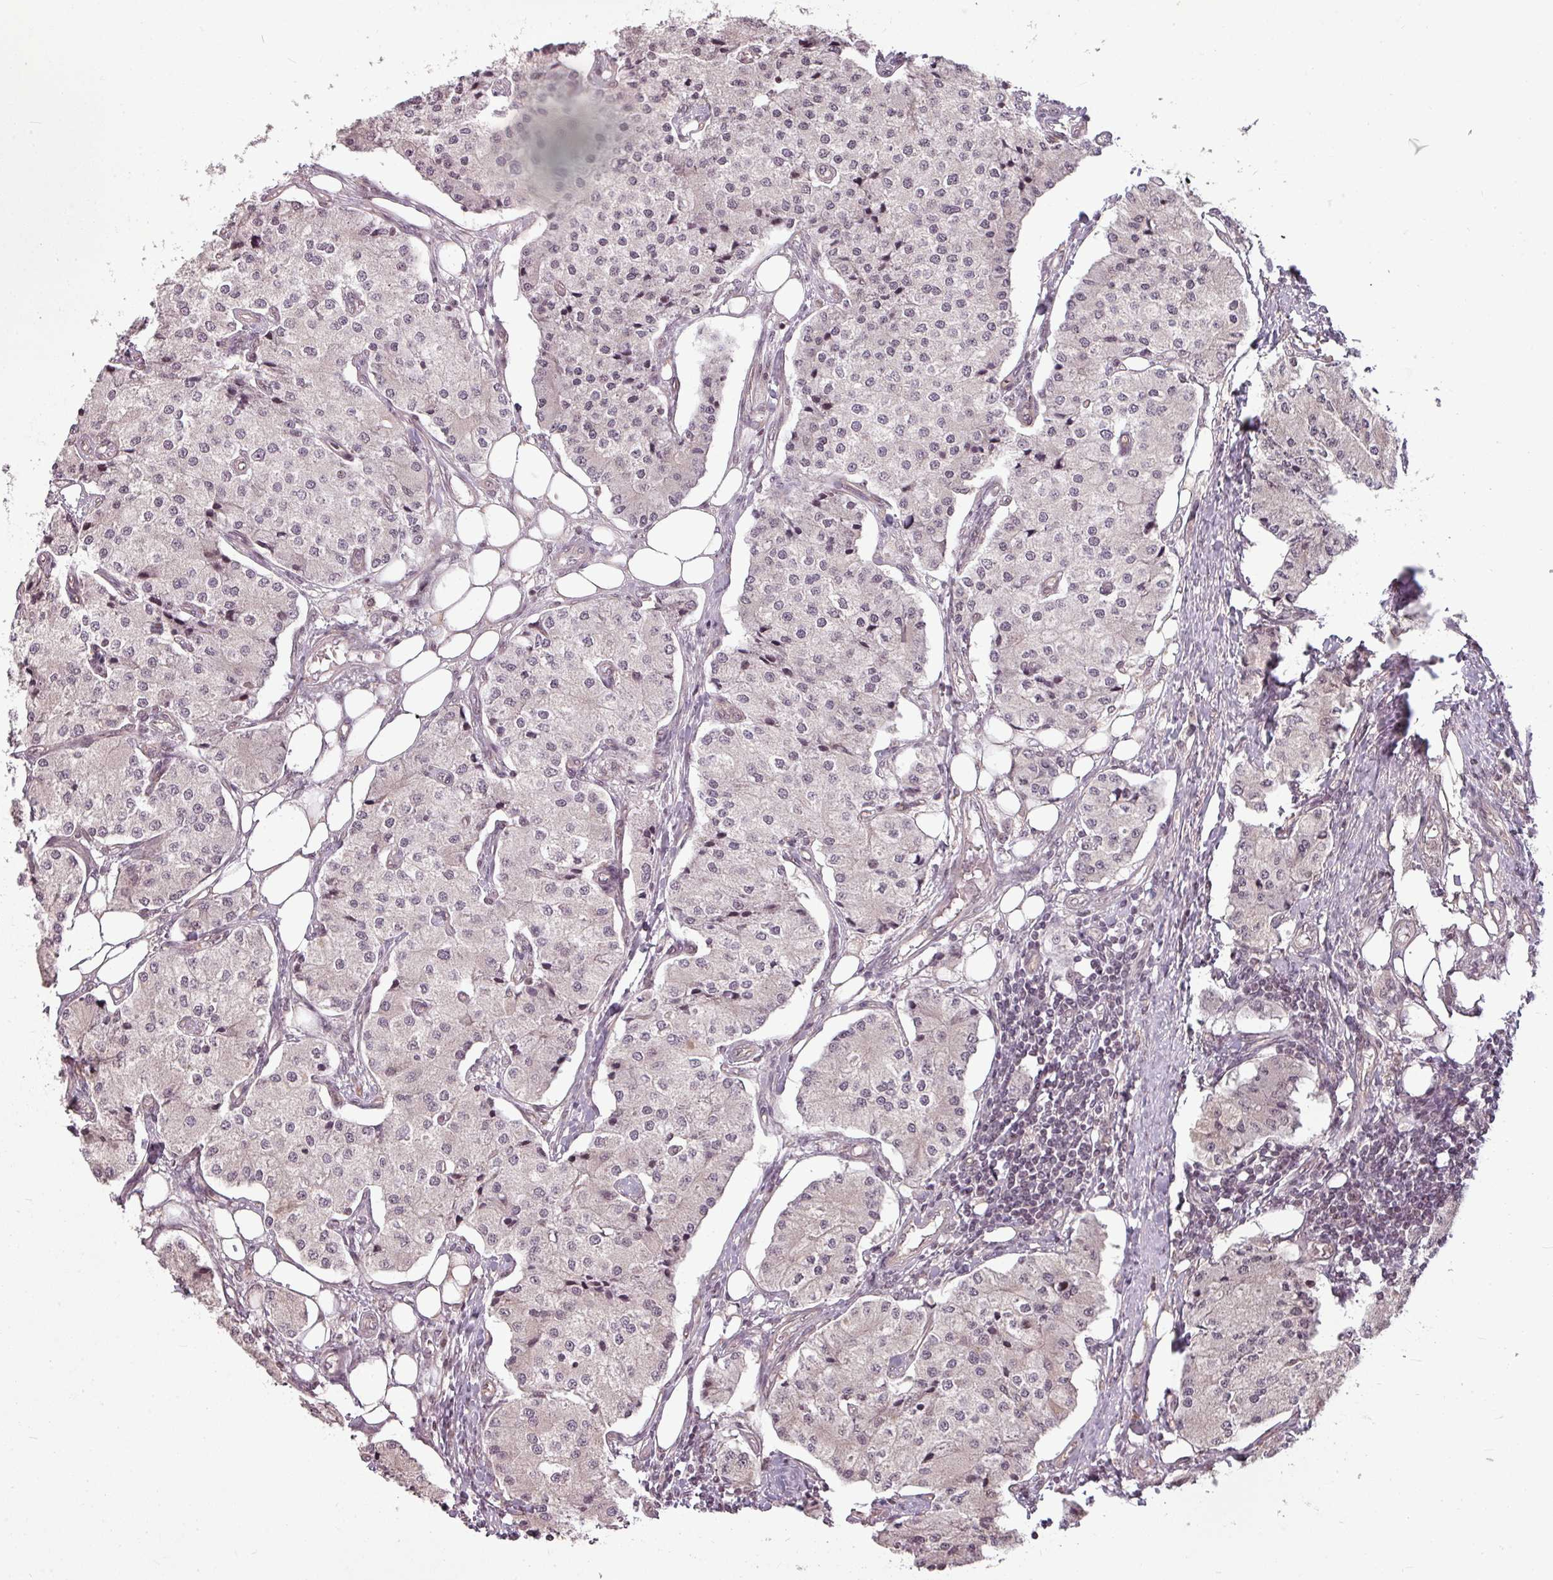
{"staining": {"intensity": "negative", "quantity": "none", "location": "none"}, "tissue": "carcinoid", "cell_type": "Tumor cells", "image_type": "cancer", "snomed": [{"axis": "morphology", "description": "Carcinoid, malignant, NOS"}, {"axis": "topography", "description": "Colon"}], "caption": "IHC micrograph of human carcinoid stained for a protein (brown), which exhibits no expression in tumor cells.", "gene": "CLIC1", "patient": {"sex": "female", "age": 52}}